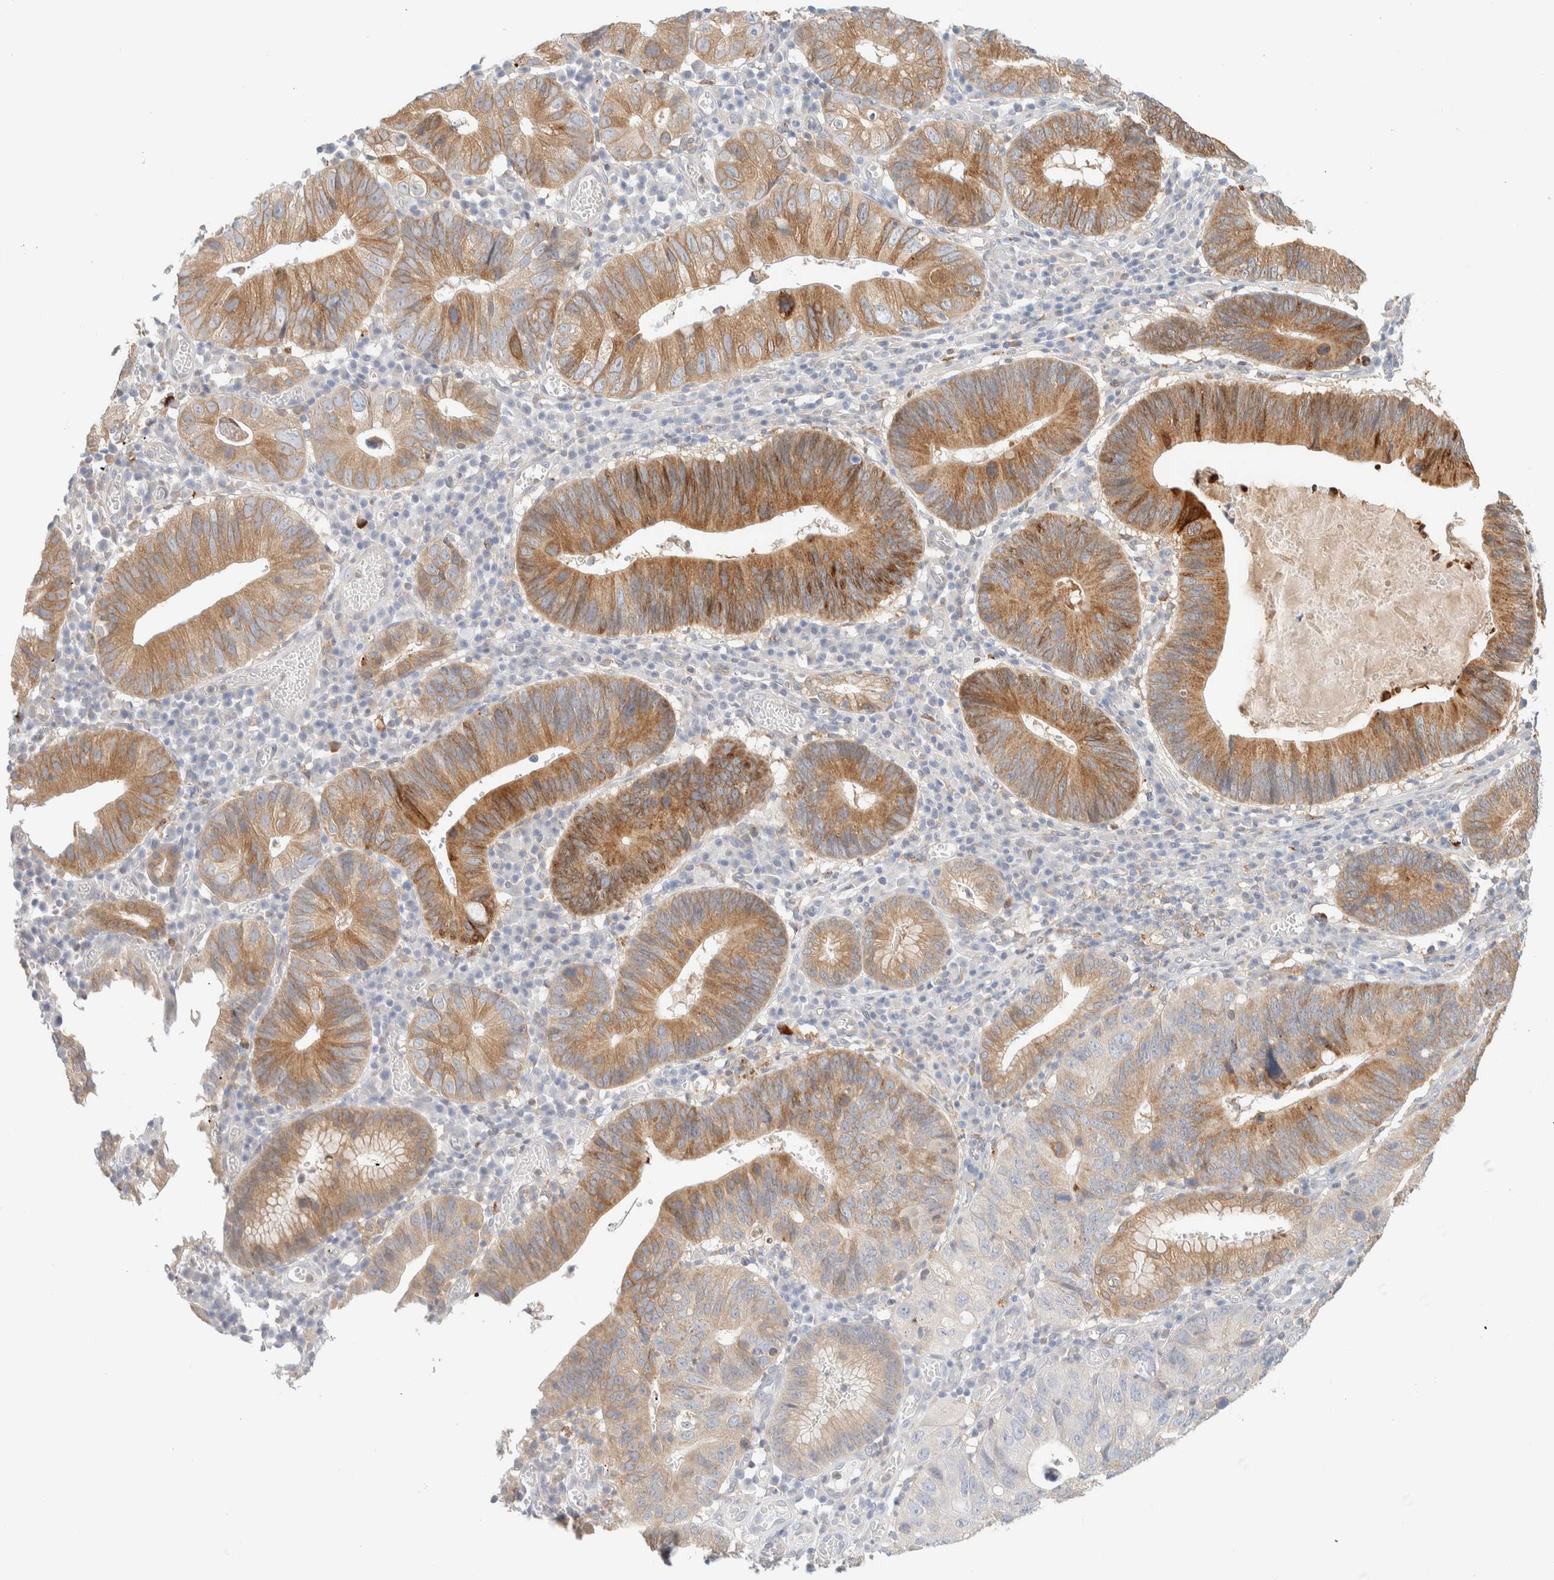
{"staining": {"intensity": "moderate", "quantity": ">75%", "location": "cytoplasmic/membranous"}, "tissue": "stomach cancer", "cell_type": "Tumor cells", "image_type": "cancer", "snomed": [{"axis": "morphology", "description": "Adenocarcinoma, NOS"}, {"axis": "topography", "description": "Stomach"}], "caption": "An image showing moderate cytoplasmic/membranous staining in about >75% of tumor cells in stomach adenocarcinoma, as visualized by brown immunohistochemical staining.", "gene": "NT5C", "patient": {"sex": "male", "age": 59}}